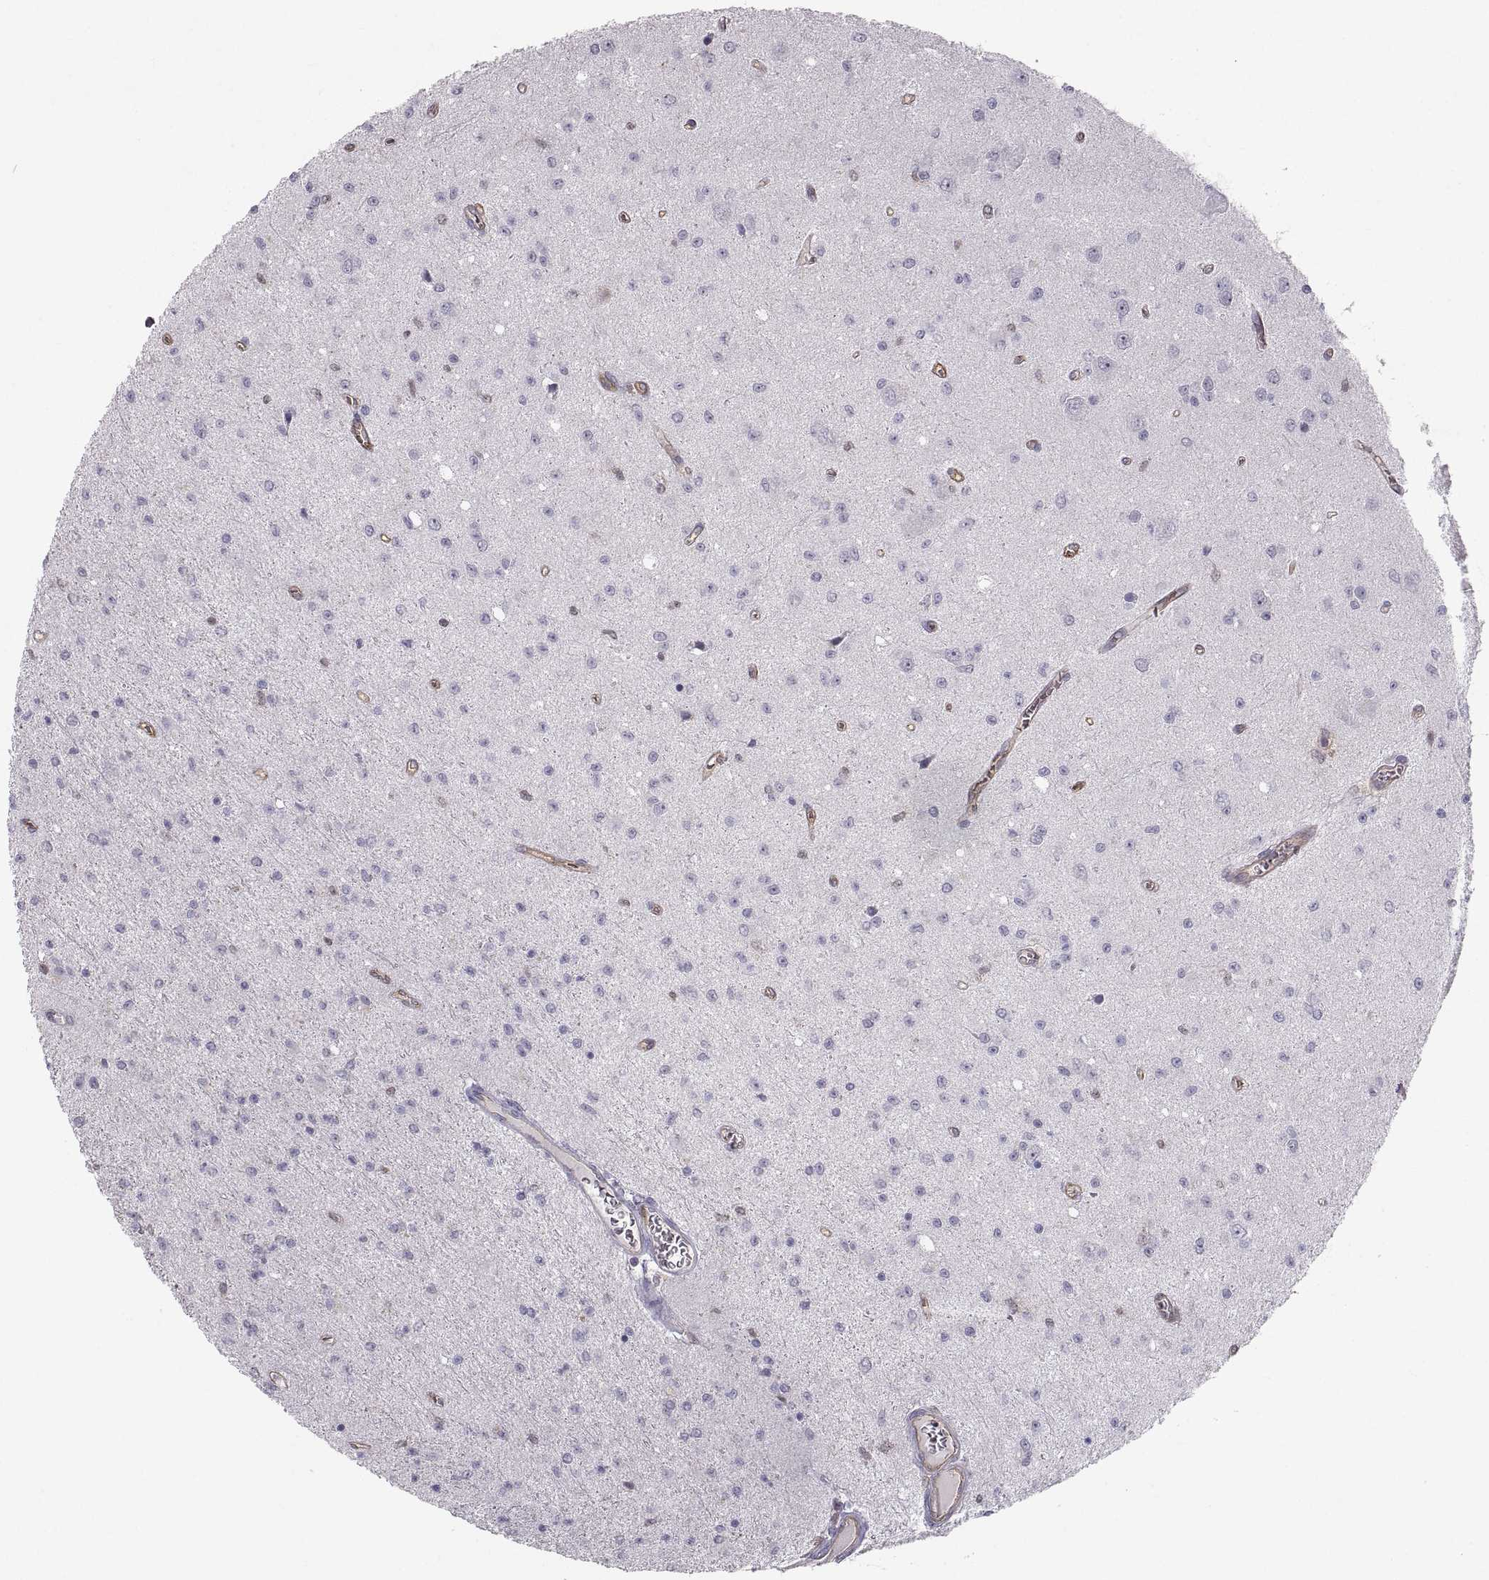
{"staining": {"intensity": "negative", "quantity": "none", "location": "none"}, "tissue": "glioma", "cell_type": "Tumor cells", "image_type": "cancer", "snomed": [{"axis": "morphology", "description": "Glioma, malignant, Low grade"}, {"axis": "topography", "description": "Brain"}], "caption": "Immunohistochemical staining of human glioma reveals no significant expression in tumor cells. (Stains: DAB (3,3'-diaminobenzidine) immunohistochemistry with hematoxylin counter stain, Microscopy: brightfield microscopy at high magnification).", "gene": "PGM5", "patient": {"sex": "female", "age": 45}}